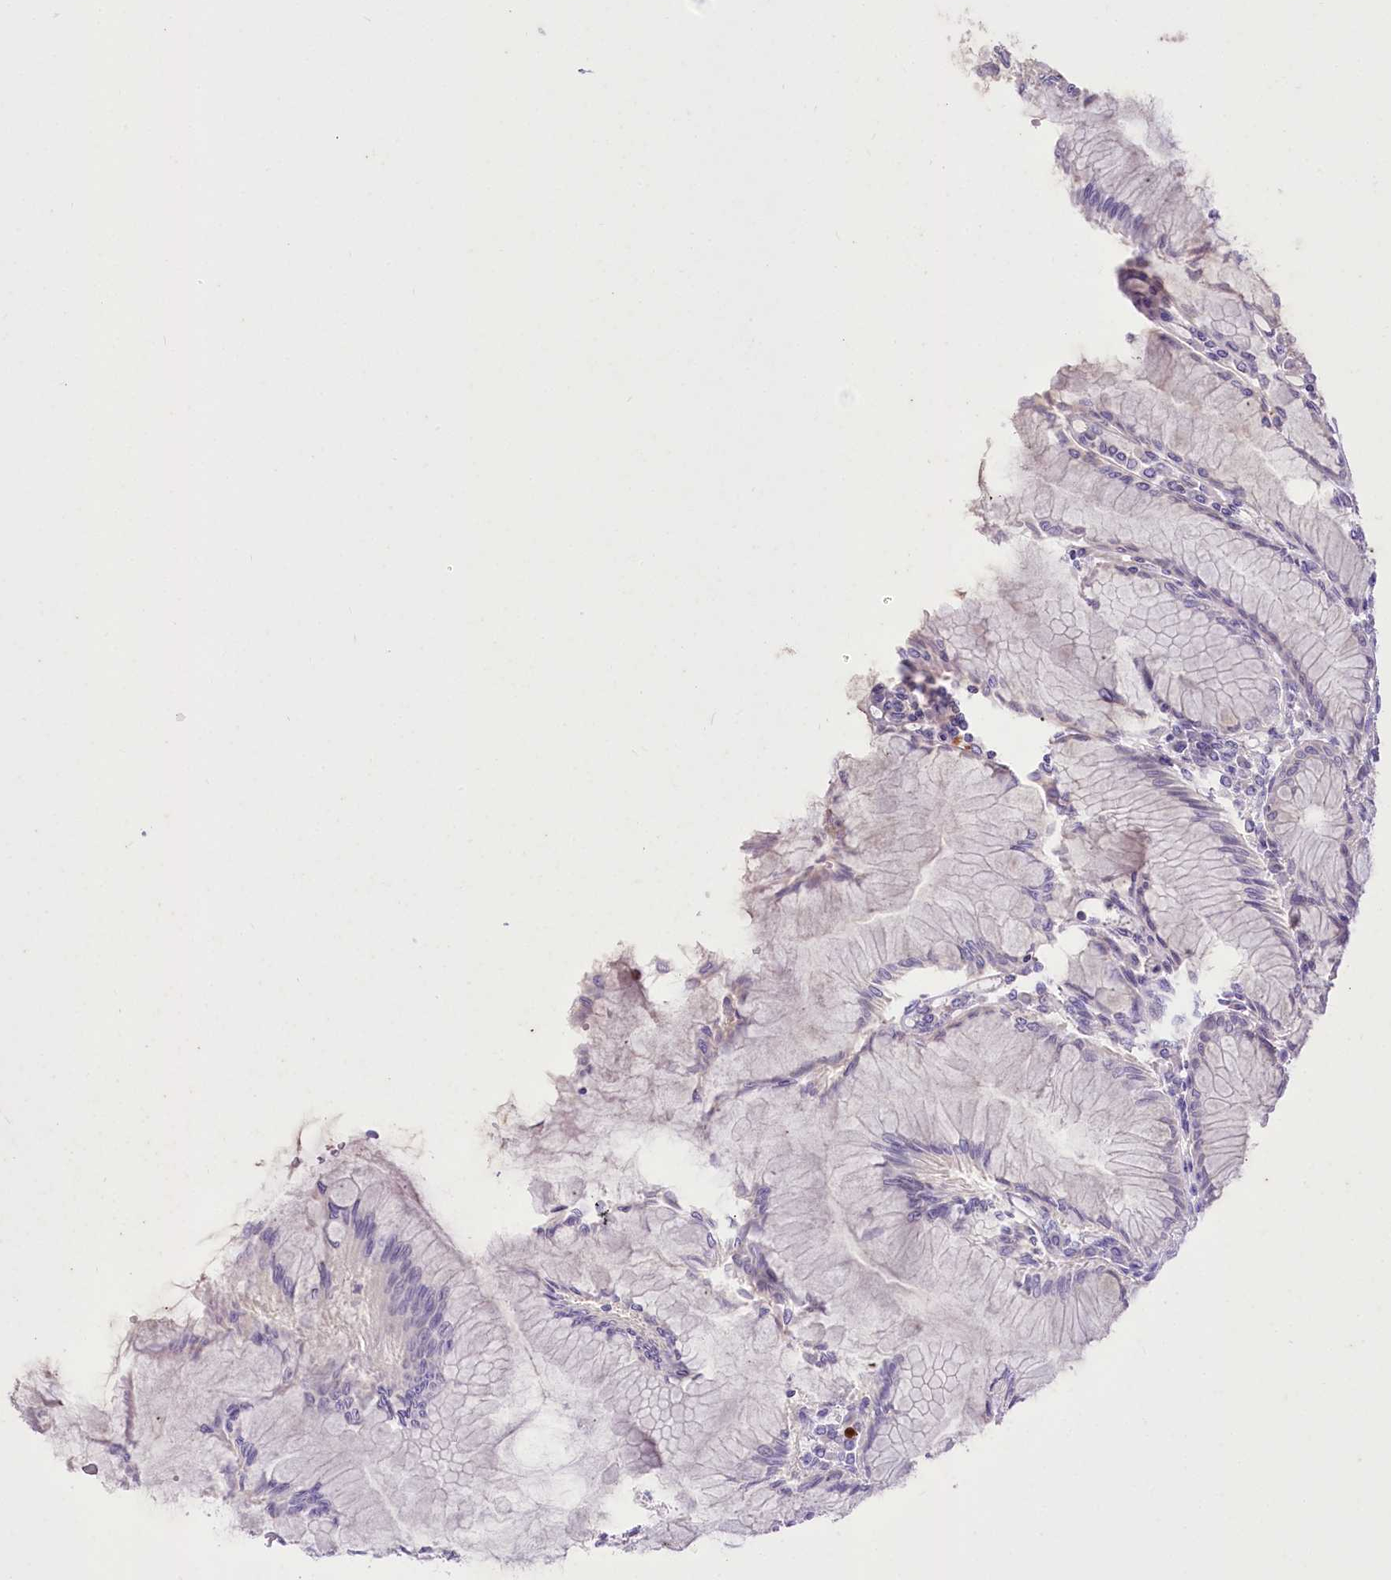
{"staining": {"intensity": "weak", "quantity": "<25%", "location": "cytoplasmic/membranous"}, "tissue": "stomach", "cell_type": "Glandular cells", "image_type": "normal", "snomed": [{"axis": "morphology", "description": "Normal tissue, NOS"}, {"axis": "topography", "description": "Stomach"}], "caption": "This micrograph is of benign stomach stained with immunohistochemistry (IHC) to label a protein in brown with the nuclei are counter-stained blue. There is no positivity in glandular cells. (Stains: DAB (3,3'-diaminobenzidine) IHC with hematoxylin counter stain, Microscopy: brightfield microscopy at high magnification).", "gene": "HELT", "patient": {"sex": "female", "age": 57}}